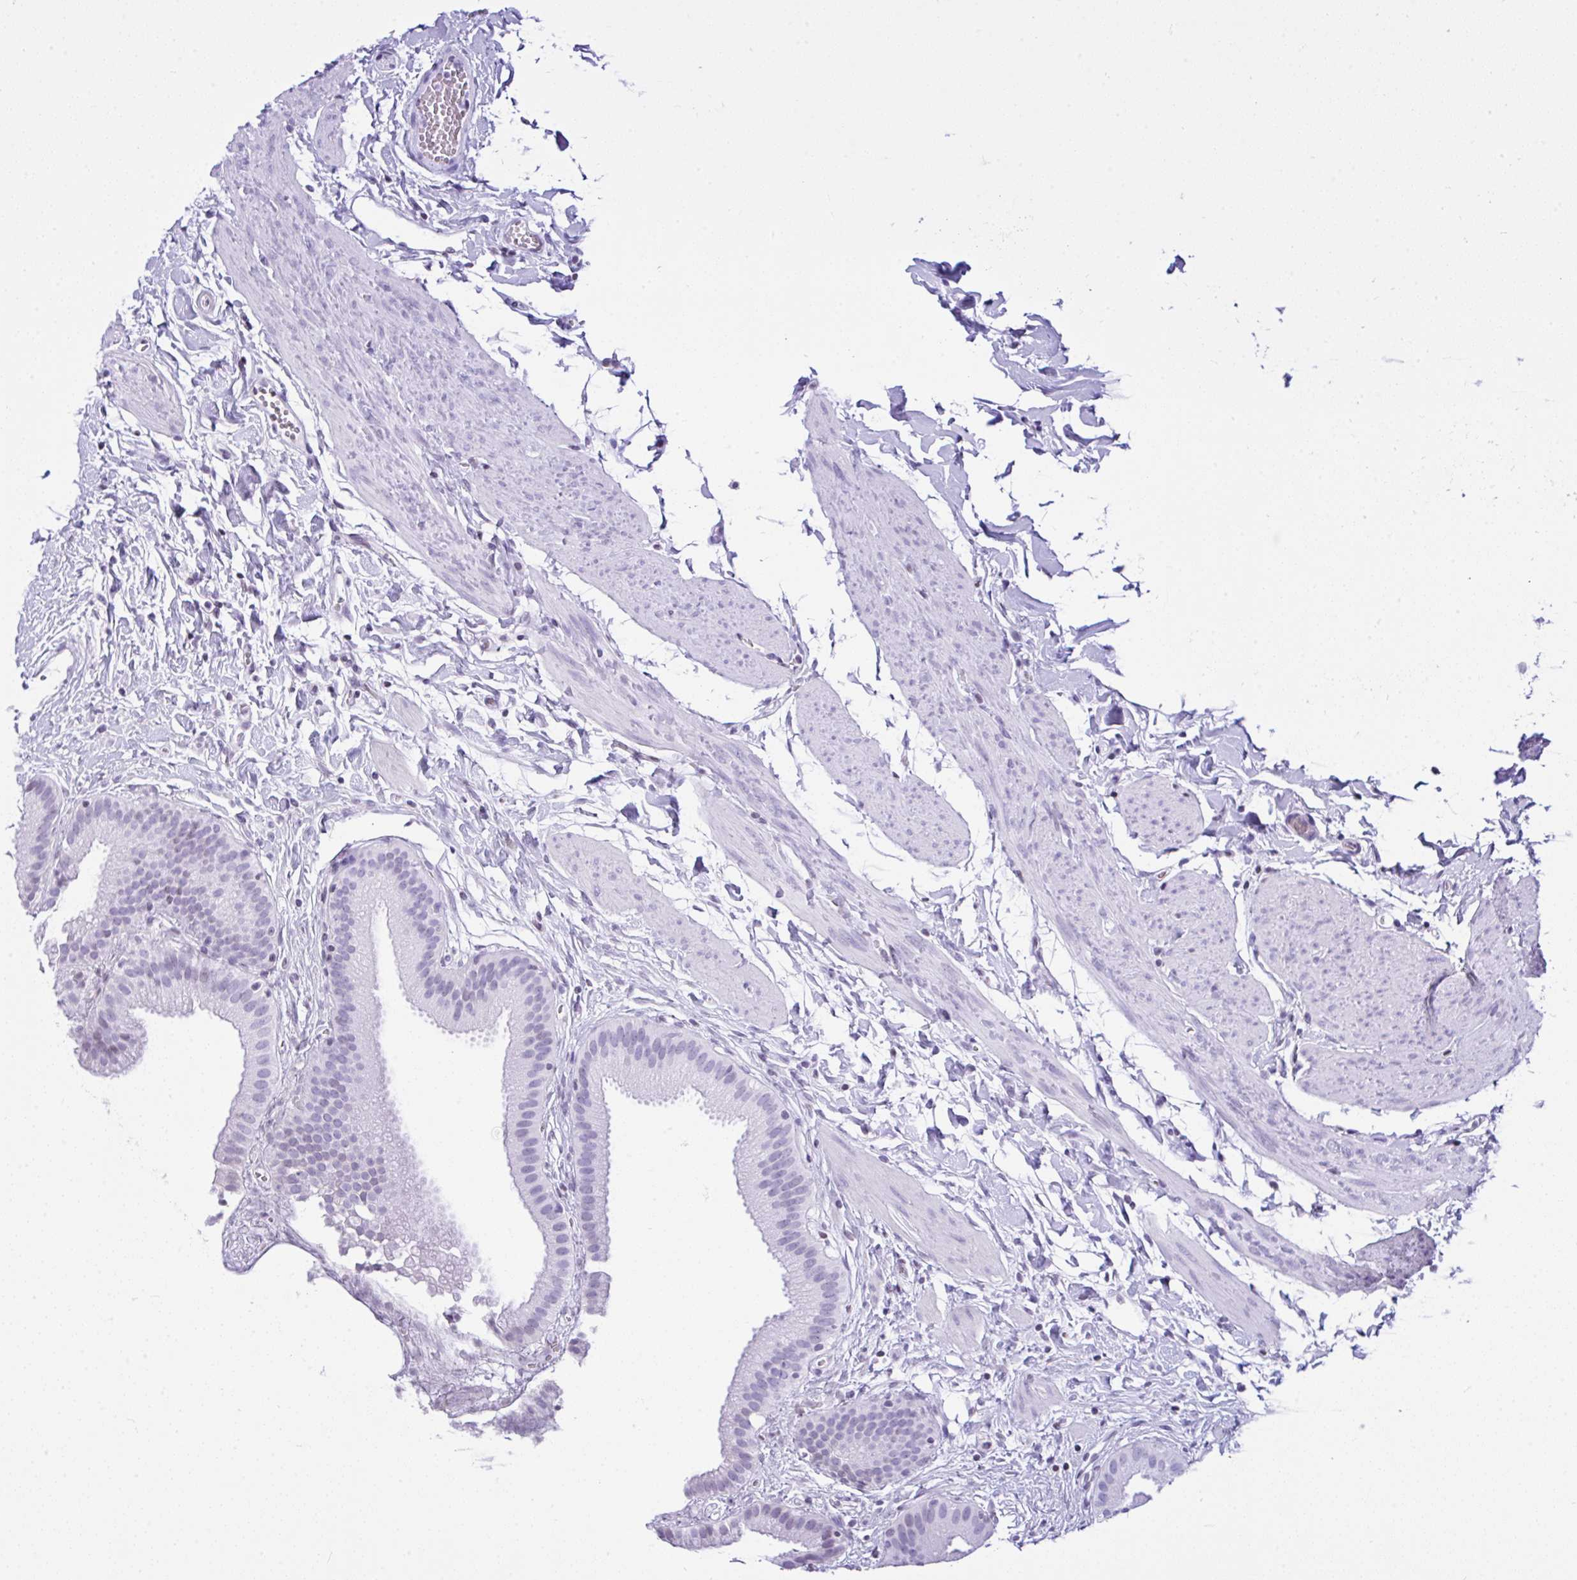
{"staining": {"intensity": "negative", "quantity": "none", "location": "none"}, "tissue": "gallbladder", "cell_type": "Glandular cells", "image_type": "normal", "snomed": [{"axis": "morphology", "description": "Normal tissue, NOS"}, {"axis": "topography", "description": "Gallbladder"}], "caption": "IHC of benign gallbladder exhibits no staining in glandular cells.", "gene": "KRT27", "patient": {"sex": "female", "age": 63}}